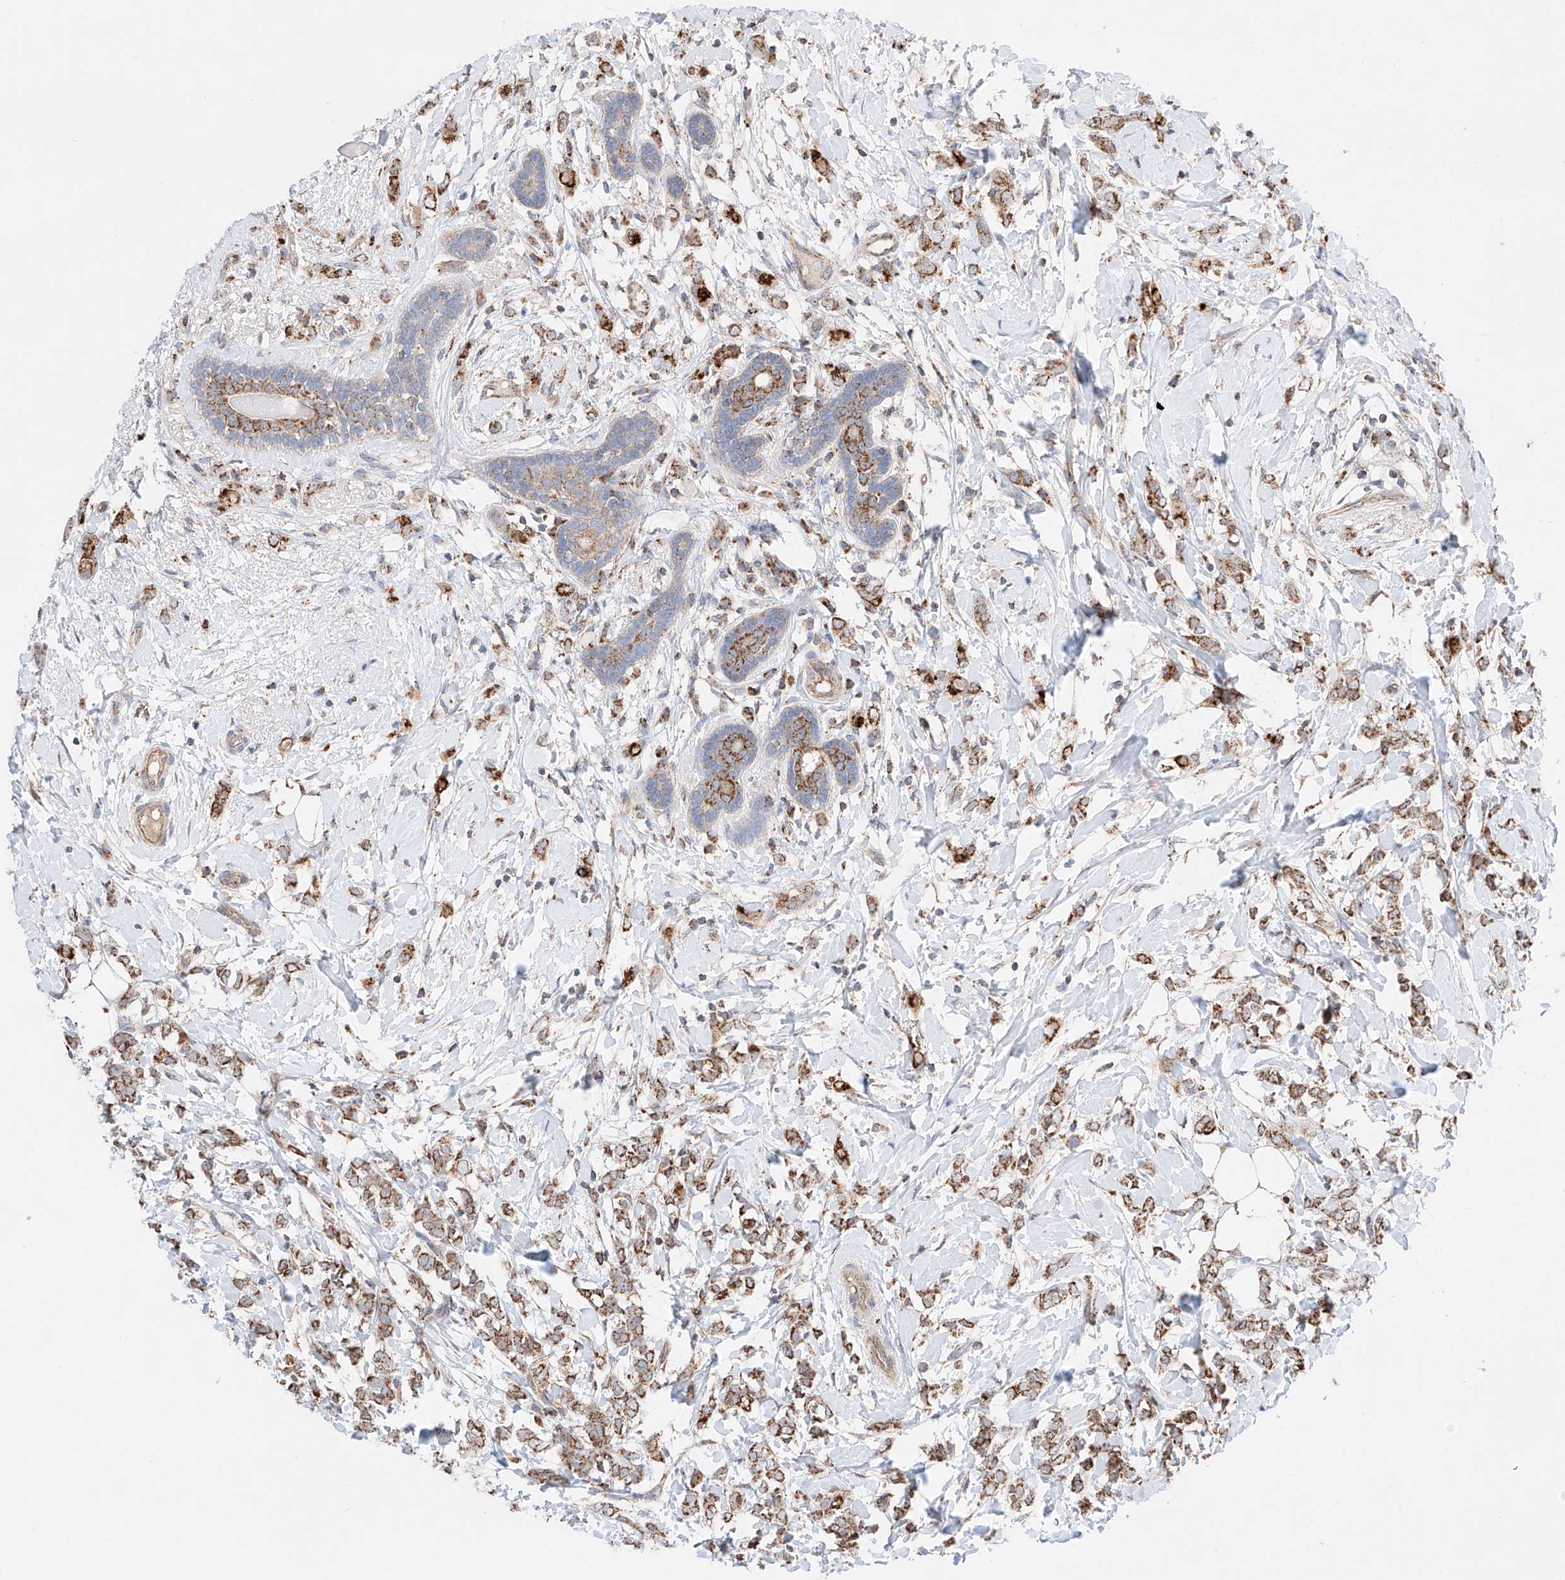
{"staining": {"intensity": "strong", "quantity": ">75%", "location": "cytoplasmic/membranous"}, "tissue": "breast cancer", "cell_type": "Tumor cells", "image_type": "cancer", "snomed": [{"axis": "morphology", "description": "Normal tissue, NOS"}, {"axis": "morphology", "description": "Lobular carcinoma"}, {"axis": "topography", "description": "Breast"}], "caption": "Brown immunohistochemical staining in human breast lobular carcinoma demonstrates strong cytoplasmic/membranous staining in about >75% of tumor cells.", "gene": "KTI12", "patient": {"sex": "female", "age": 47}}